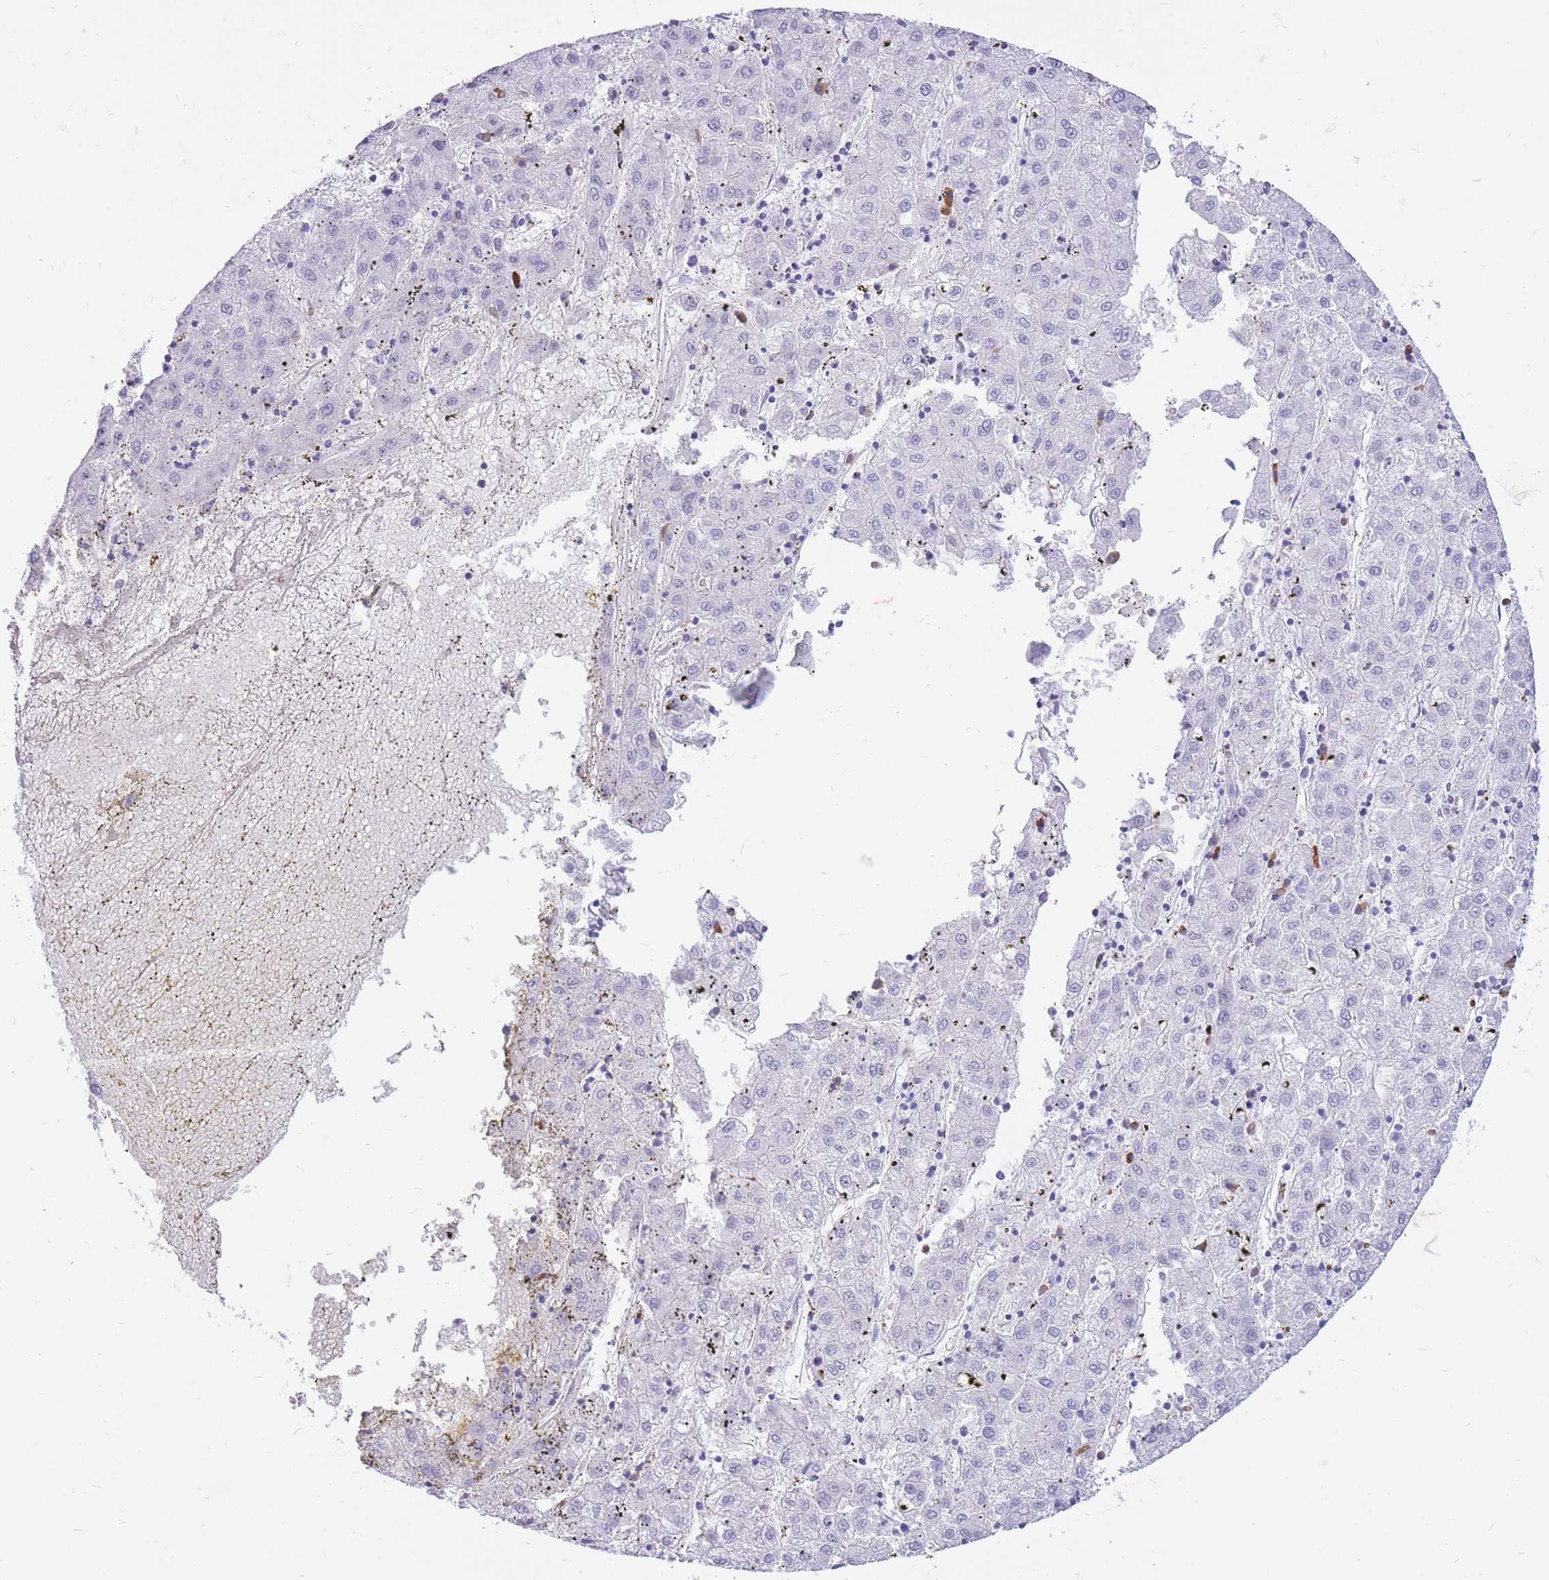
{"staining": {"intensity": "negative", "quantity": "none", "location": "none"}, "tissue": "liver cancer", "cell_type": "Tumor cells", "image_type": "cancer", "snomed": [{"axis": "morphology", "description": "Carcinoma, Hepatocellular, NOS"}, {"axis": "topography", "description": "Liver"}], "caption": "Tumor cells are negative for protein expression in human liver cancer (hepatocellular carcinoma).", "gene": "ZFP37", "patient": {"sex": "male", "age": 72}}